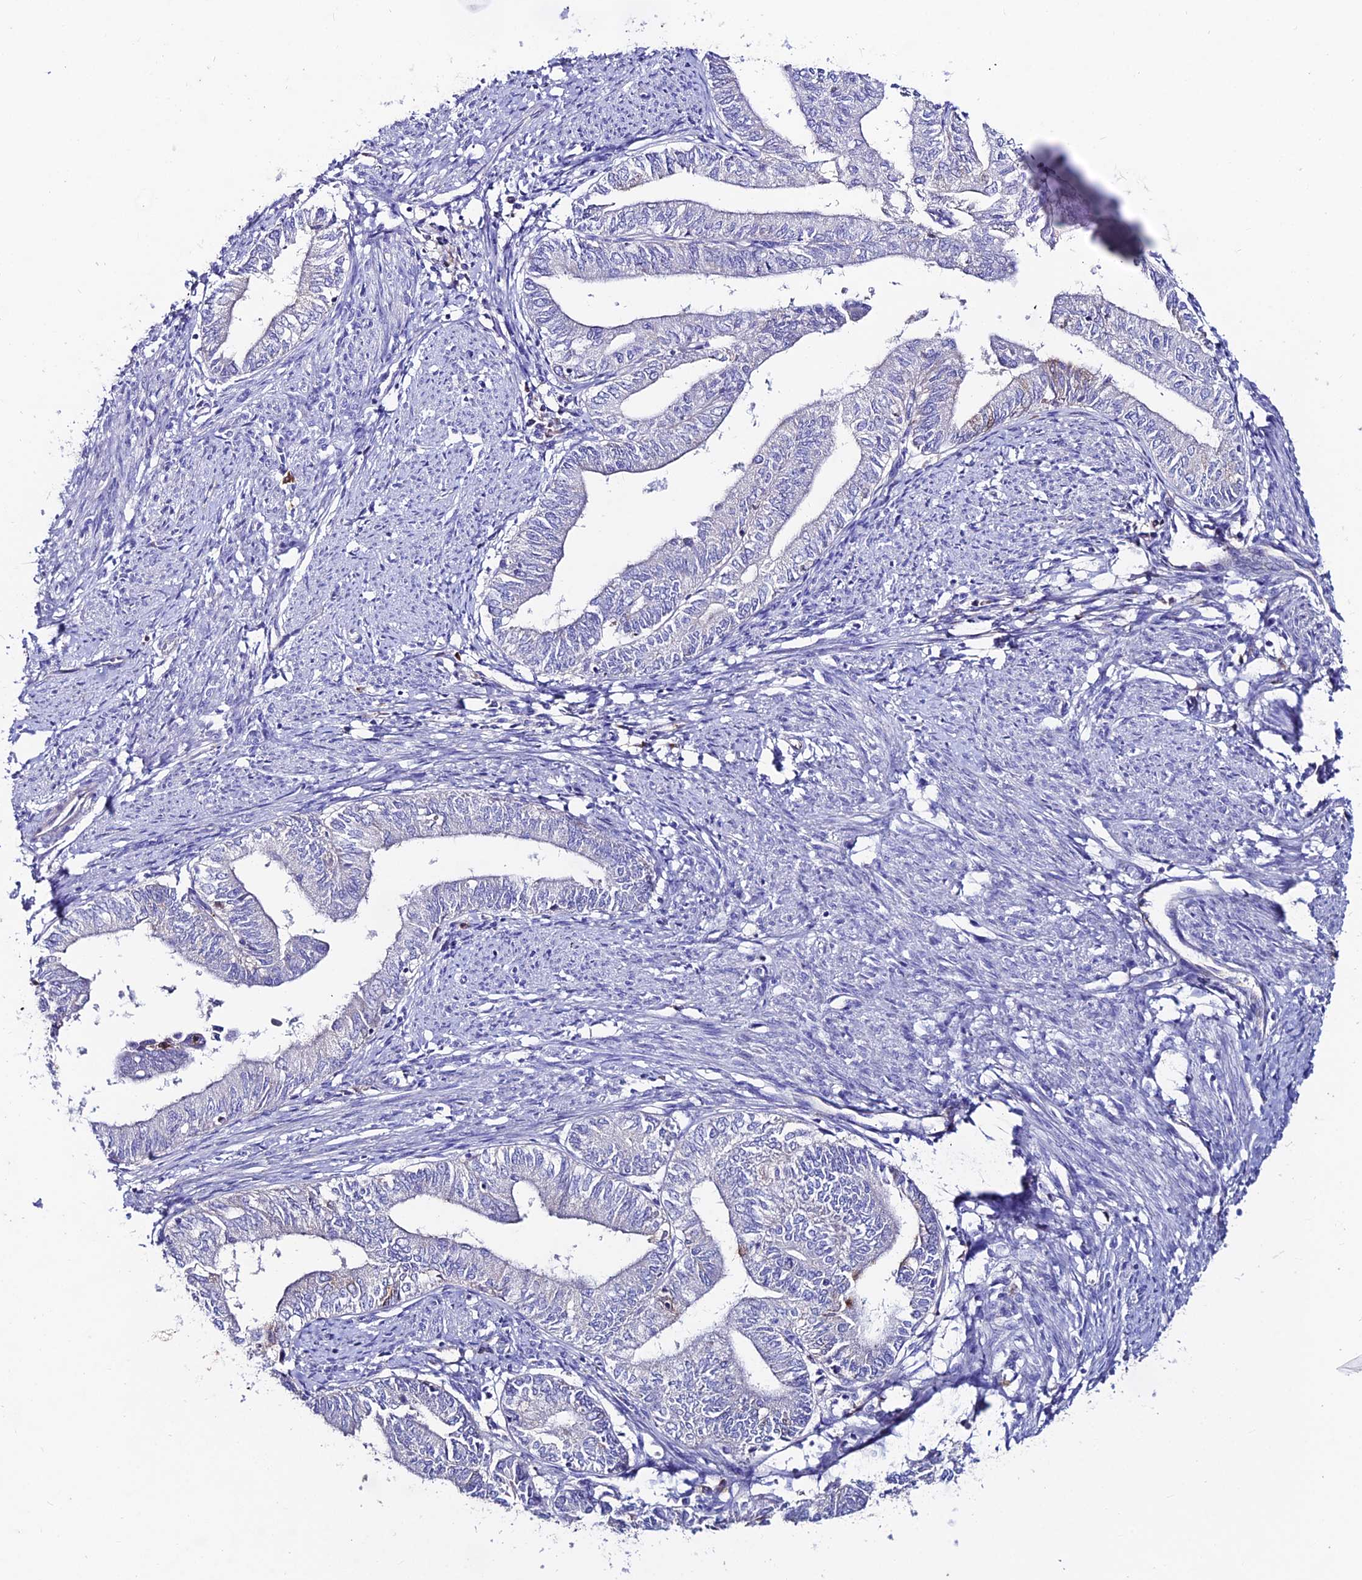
{"staining": {"intensity": "negative", "quantity": "none", "location": "none"}, "tissue": "endometrial cancer", "cell_type": "Tumor cells", "image_type": "cancer", "snomed": [{"axis": "morphology", "description": "Adenocarcinoma, NOS"}, {"axis": "topography", "description": "Endometrium"}], "caption": "A histopathology image of endometrial cancer (adenocarcinoma) stained for a protein exhibits no brown staining in tumor cells.", "gene": "SLC25A16", "patient": {"sex": "female", "age": 66}}